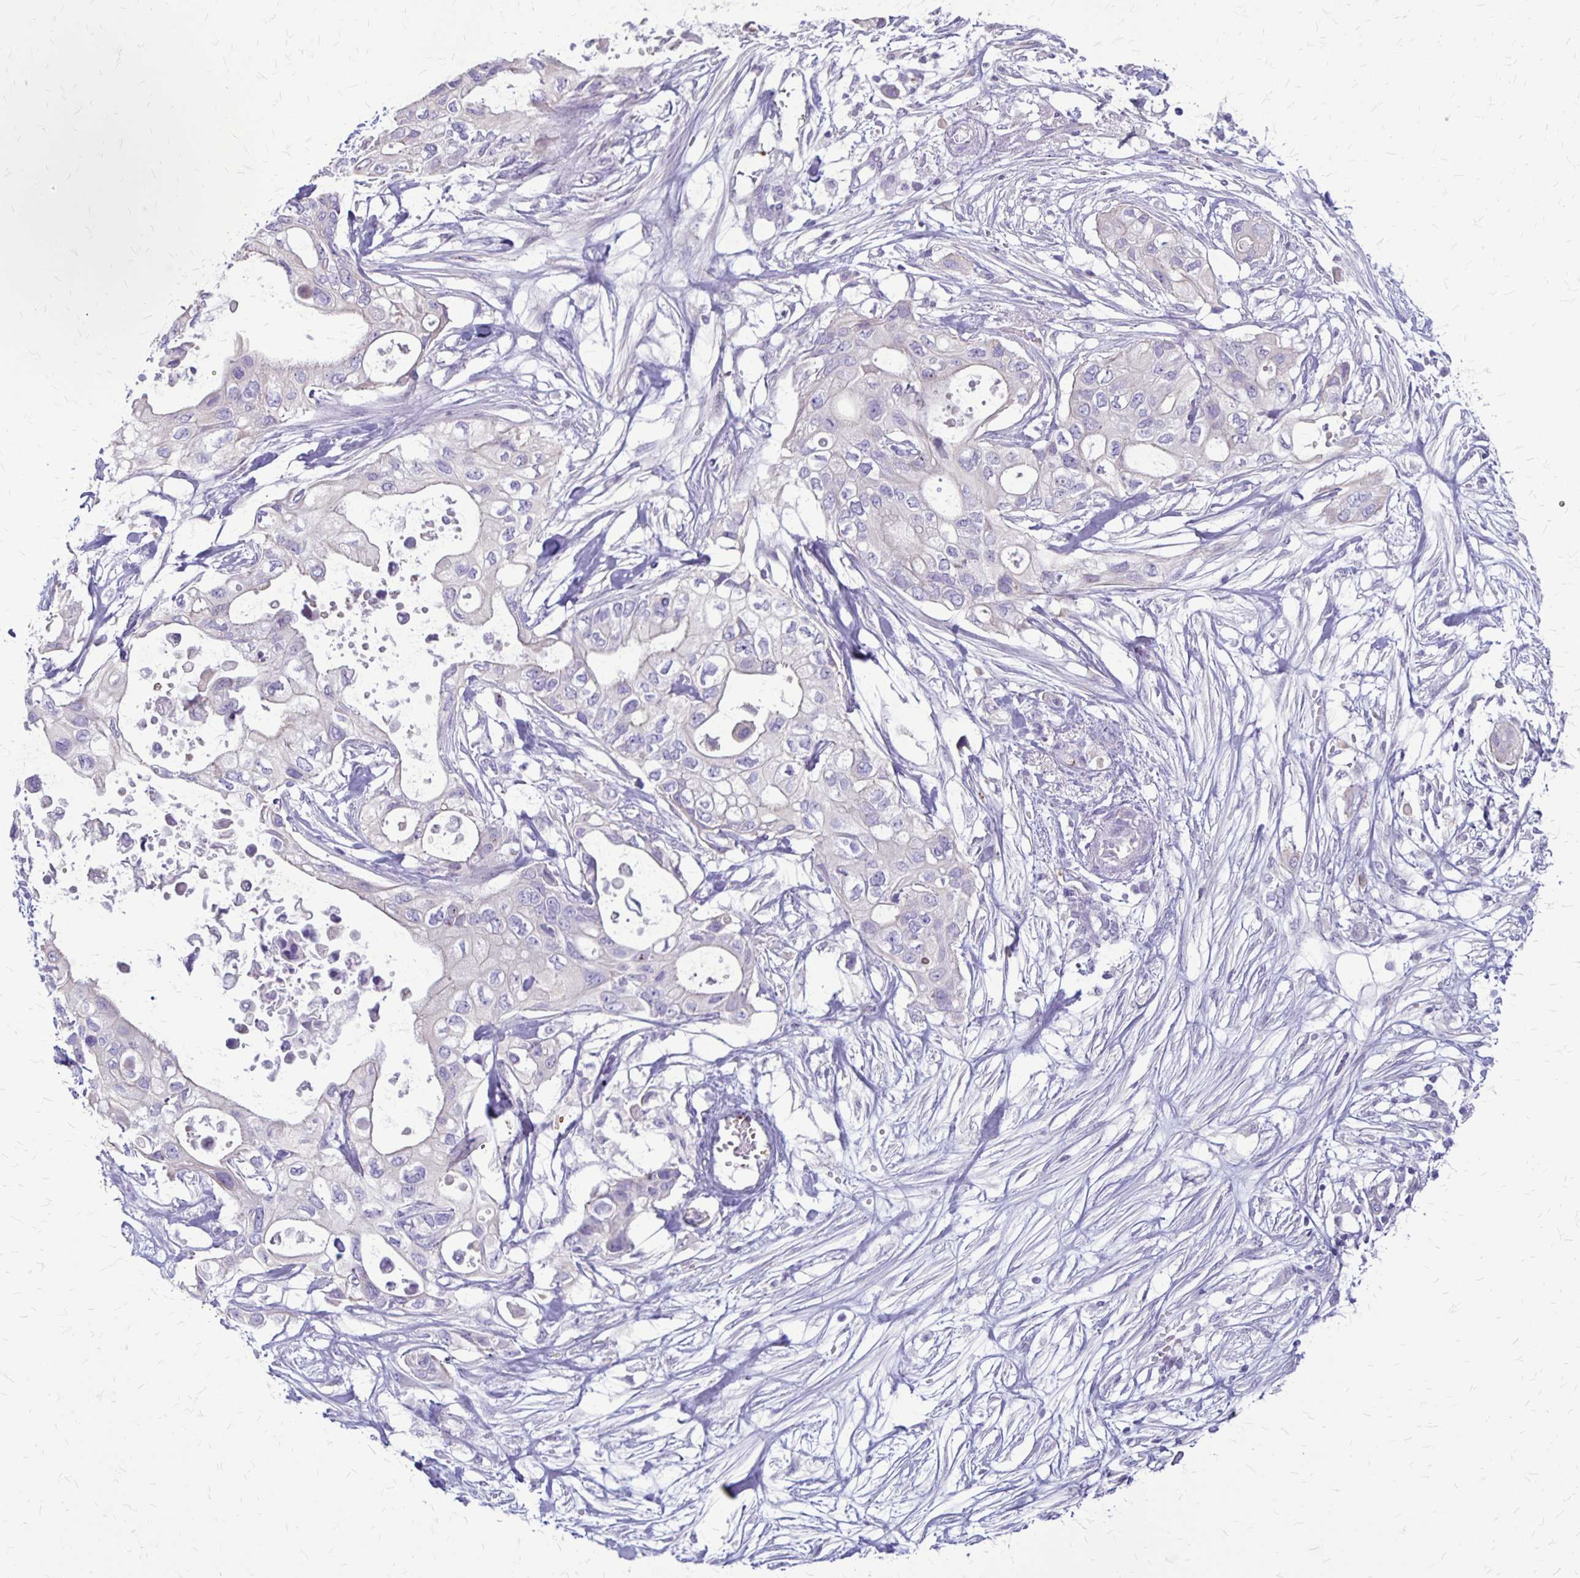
{"staining": {"intensity": "negative", "quantity": "none", "location": "none"}, "tissue": "pancreatic cancer", "cell_type": "Tumor cells", "image_type": "cancer", "snomed": [{"axis": "morphology", "description": "Adenocarcinoma, NOS"}, {"axis": "topography", "description": "Pancreas"}], "caption": "Tumor cells are negative for brown protein staining in adenocarcinoma (pancreatic).", "gene": "GP9", "patient": {"sex": "female", "age": 63}}